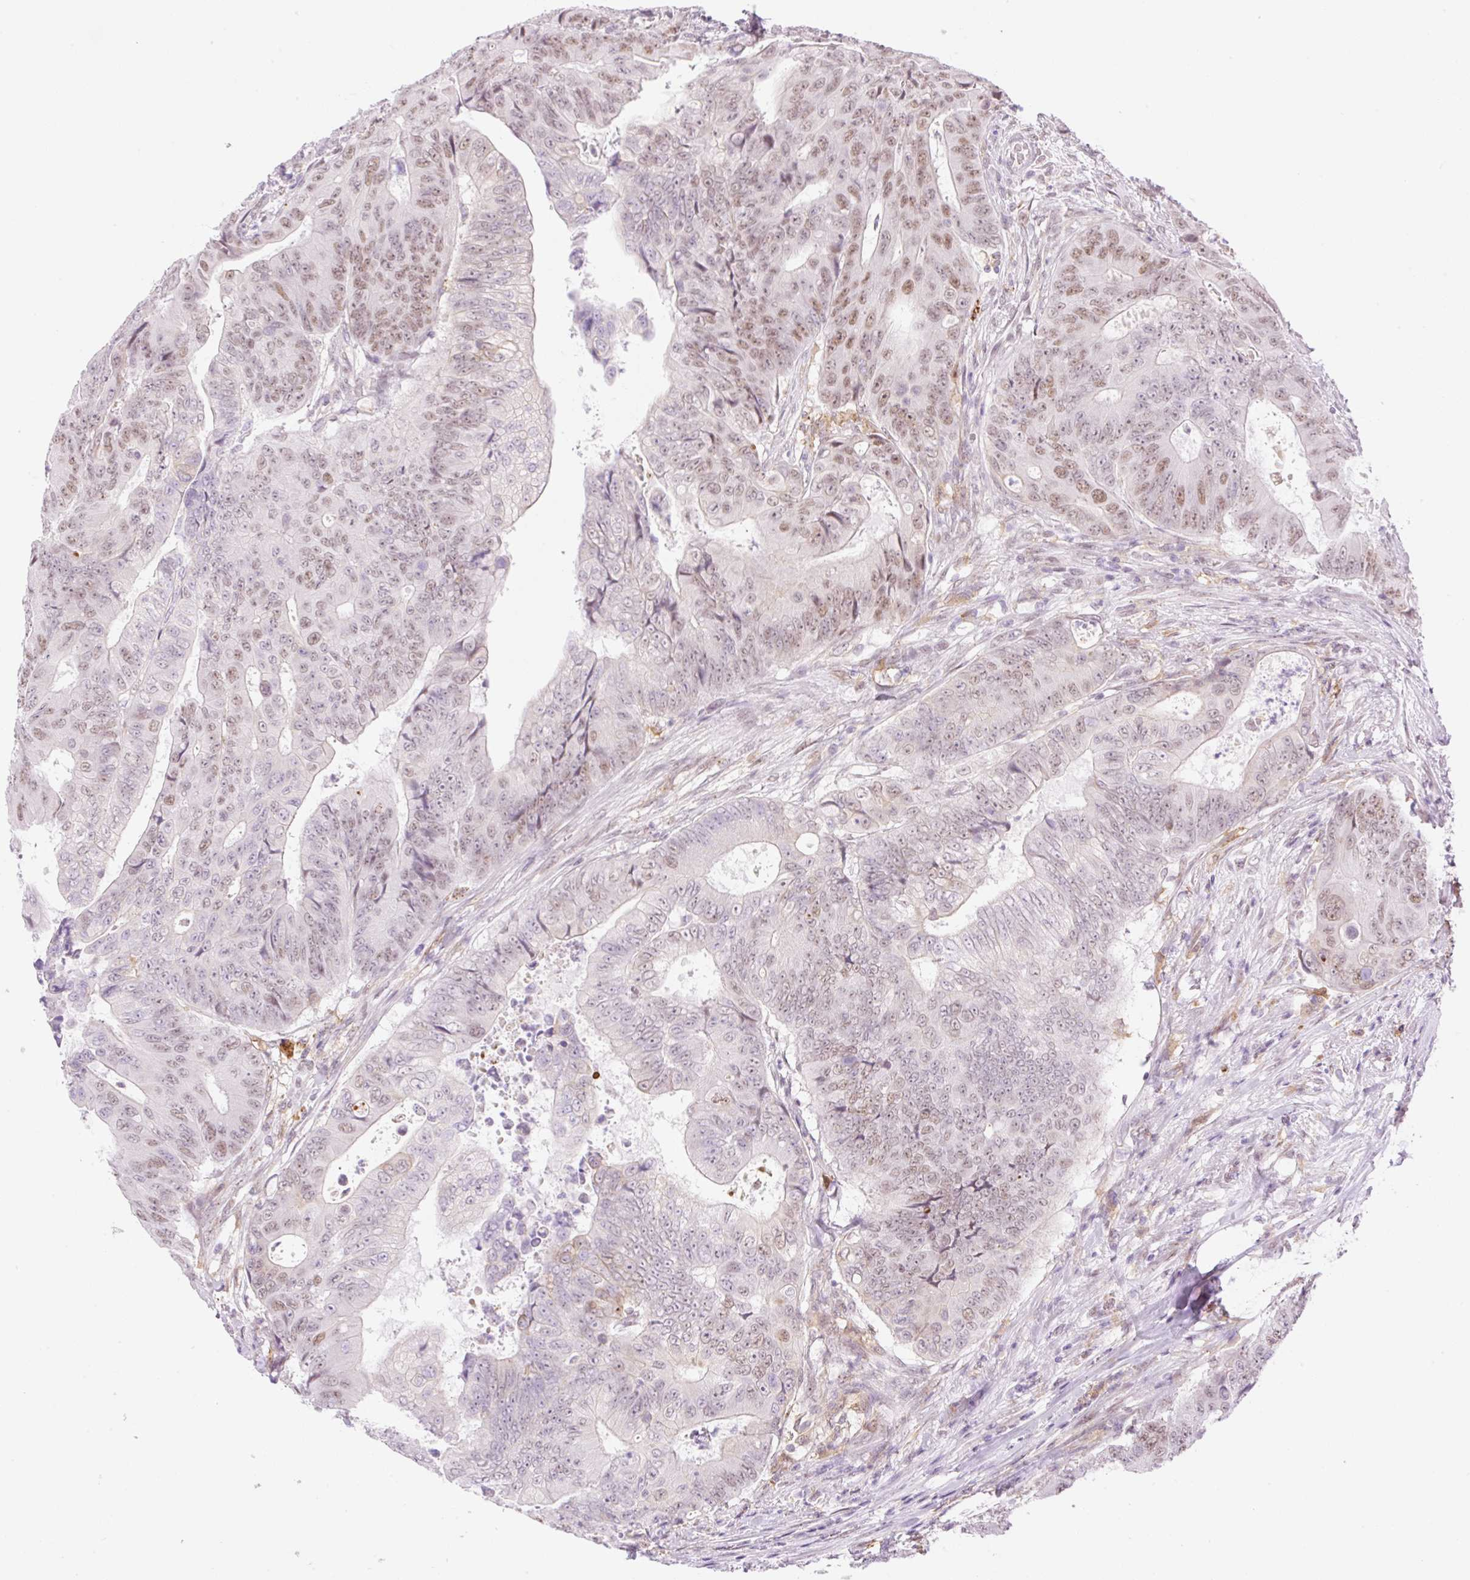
{"staining": {"intensity": "weak", "quantity": ">75%", "location": "nuclear"}, "tissue": "colorectal cancer", "cell_type": "Tumor cells", "image_type": "cancer", "snomed": [{"axis": "morphology", "description": "Adenocarcinoma, NOS"}, {"axis": "topography", "description": "Colon"}], "caption": "The histopathology image displays immunohistochemical staining of colorectal cancer. There is weak nuclear positivity is seen in about >75% of tumor cells.", "gene": "PALM3", "patient": {"sex": "female", "age": 48}}